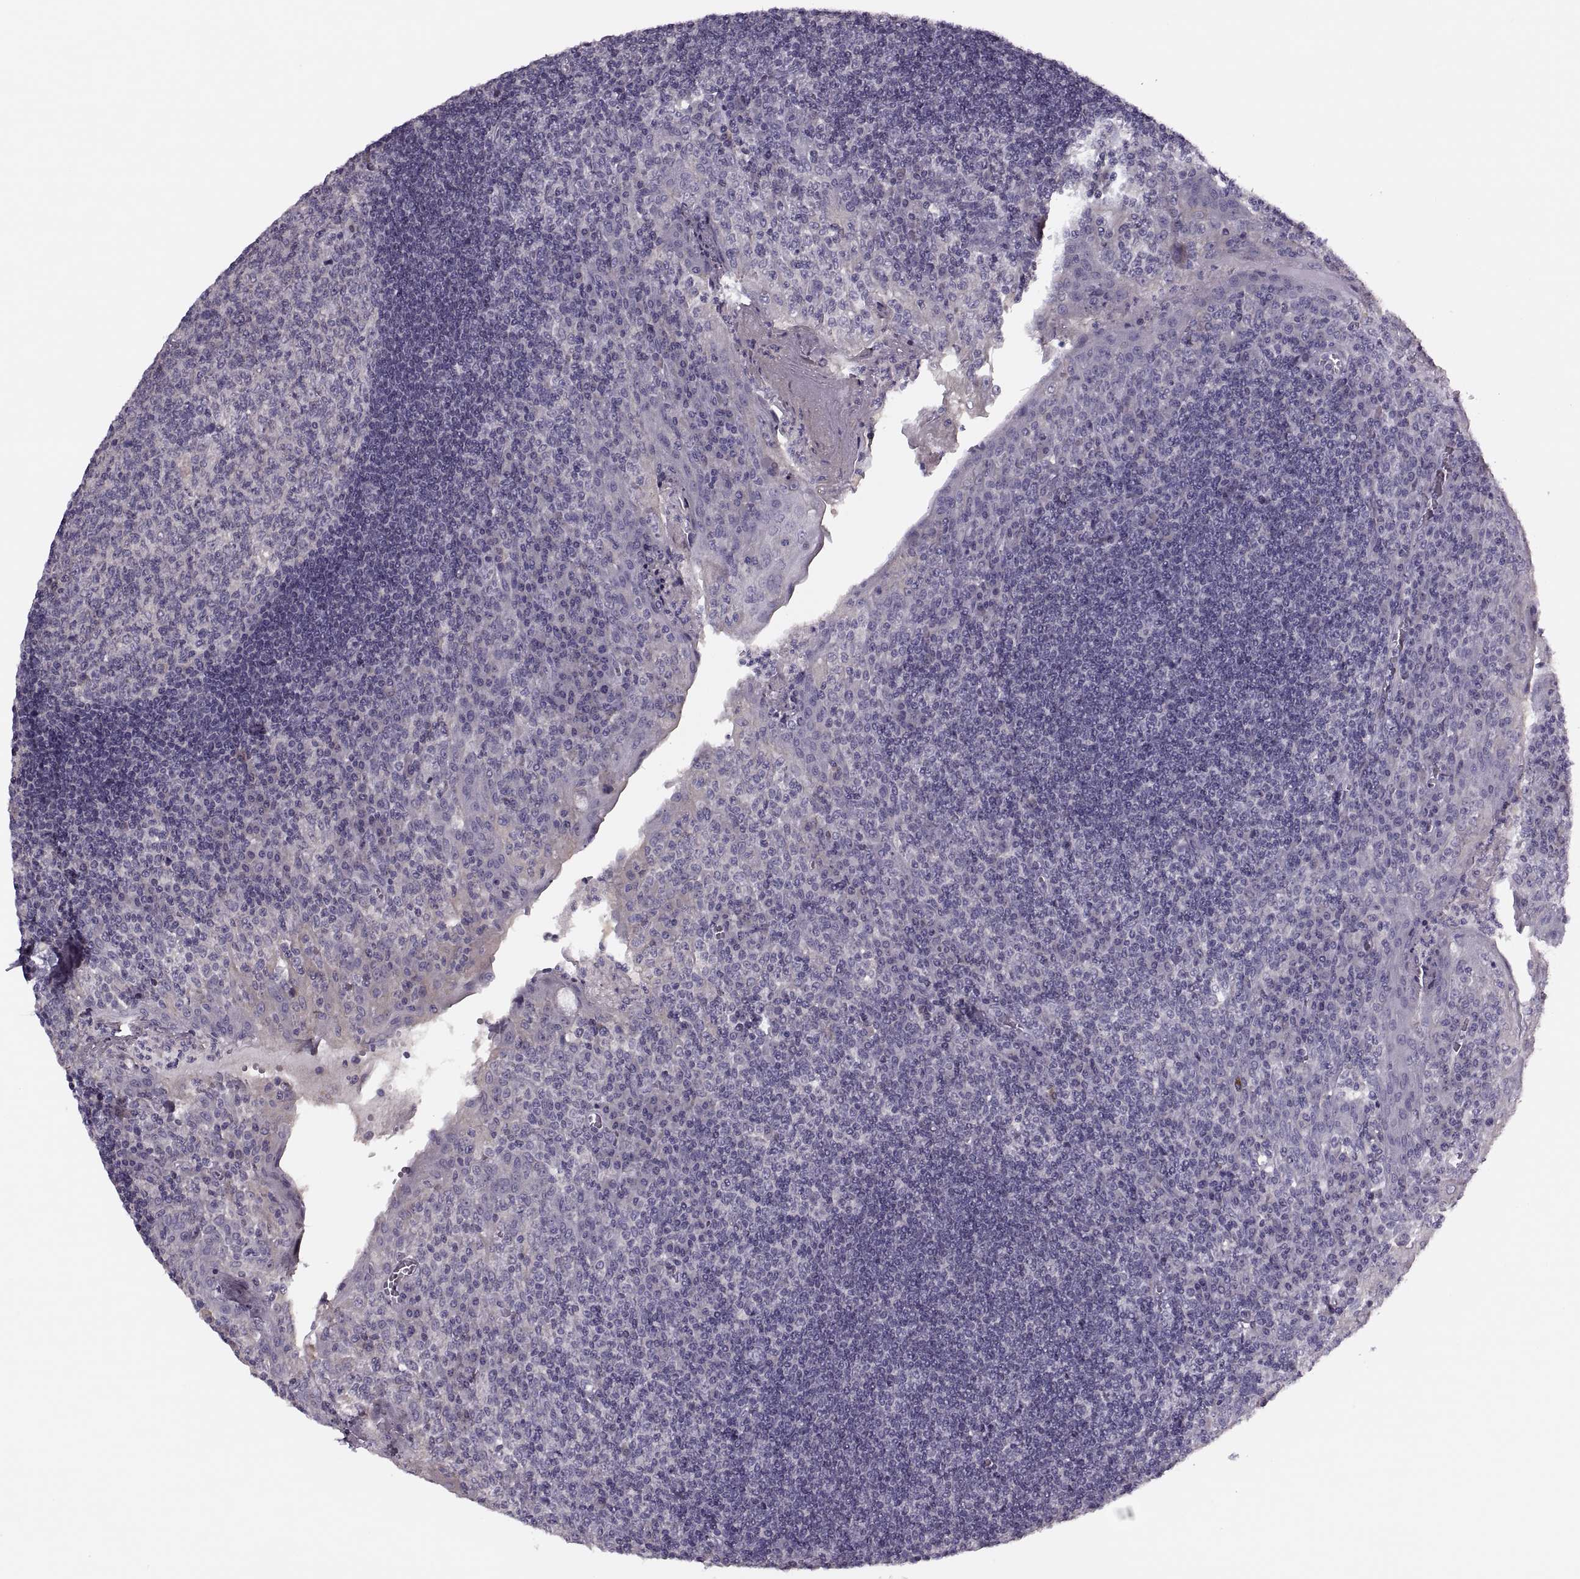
{"staining": {"intensity": "negative", "quantity": "none", "location": "none"}, "tissue": "tonsil", "cell_type": "Germinal center cells", "image_type": "normal", "snomed": [{"axis": "morphology", "description": "Normal tissue, NOS"}, {"axis": "topography", "description": "Tonsil"}], "caption": "Immunohistochemical staining of benign tonsil exhibits no significant staining in germinal center cells.", "gene": "PRSS54", "patient": {"sex": "female", "age": 12}}